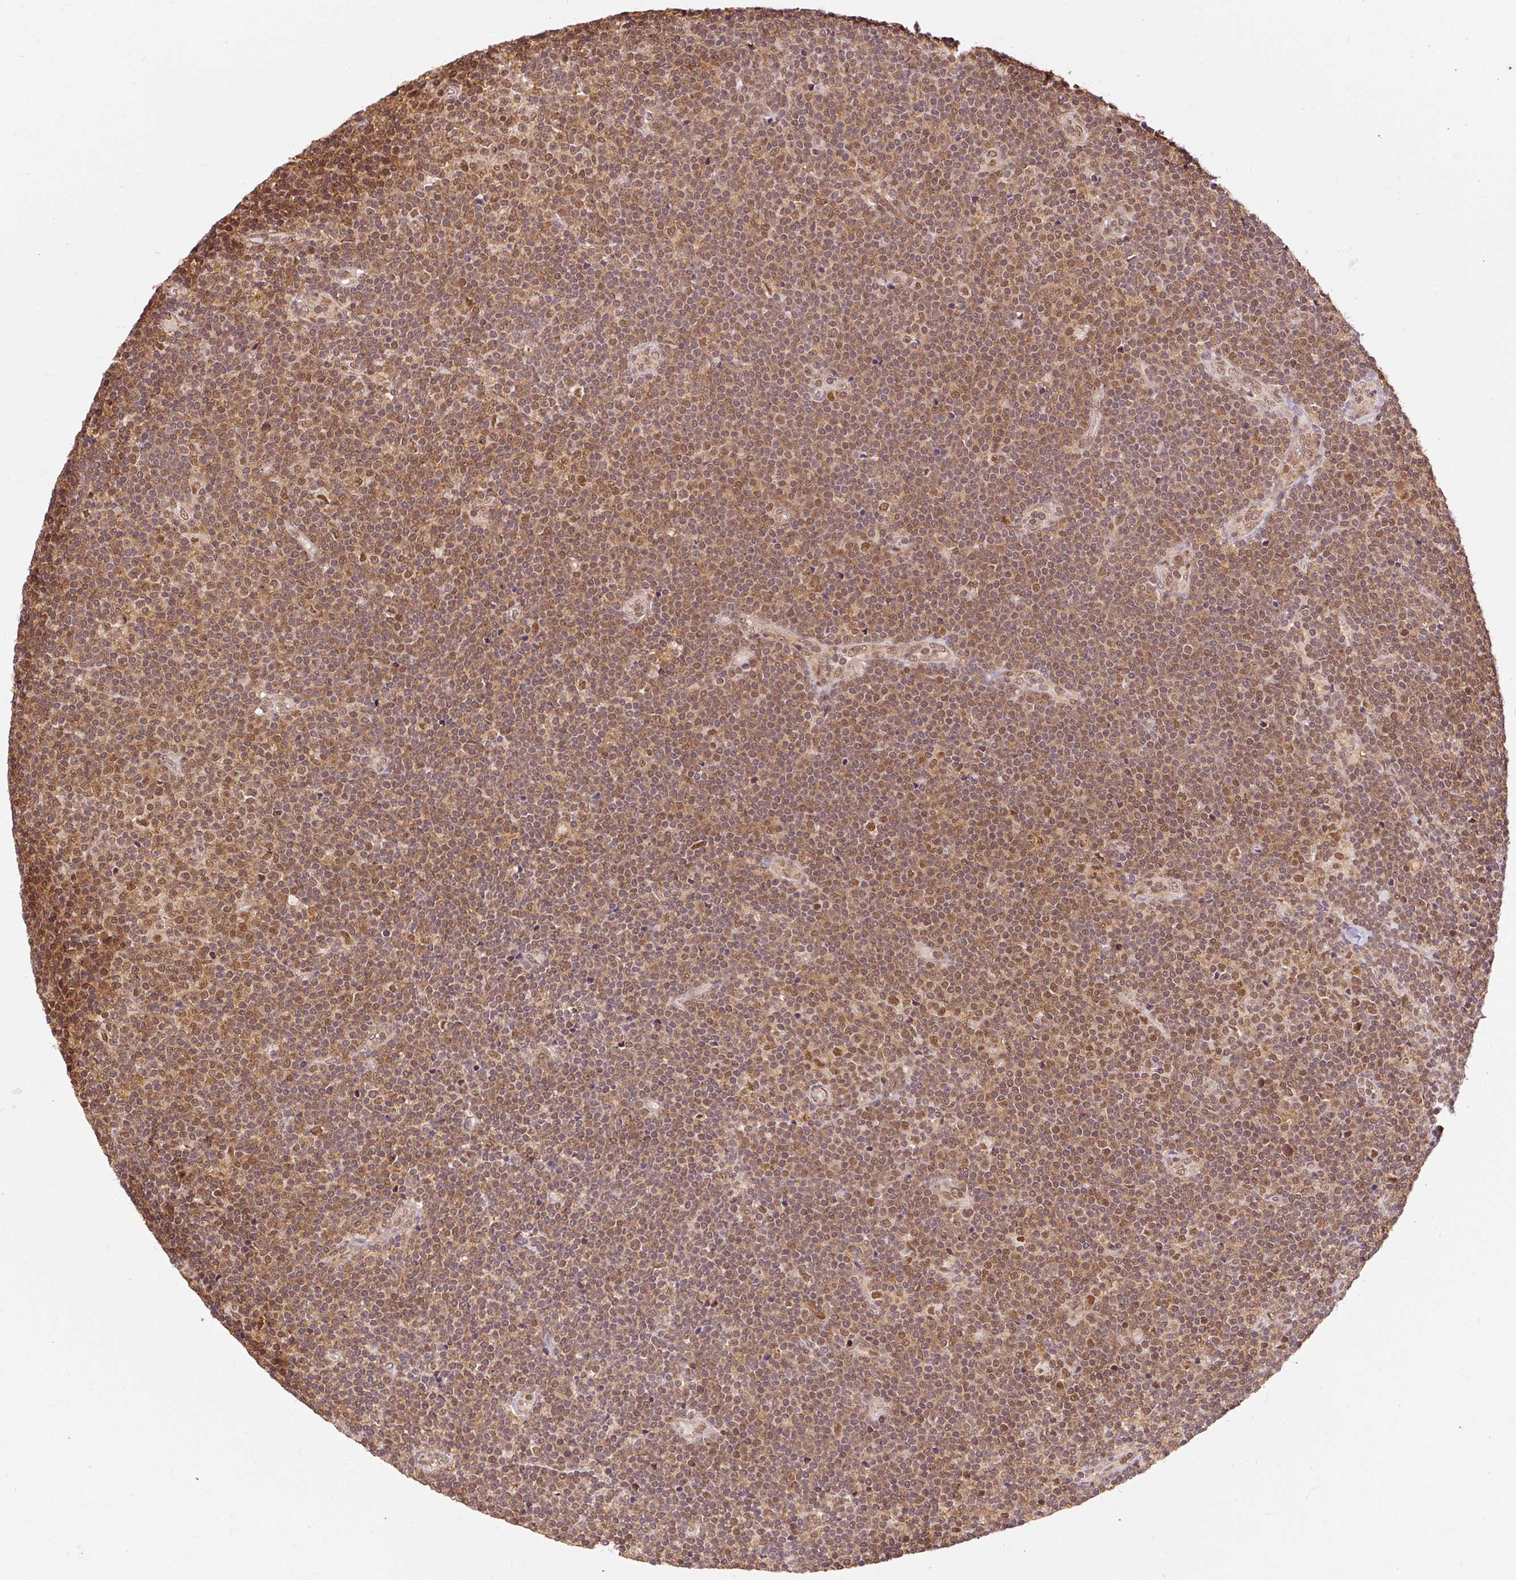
{"staining": {"intensity": "moderate", "quantity": ">75%", "location": "nuclear"}, "tissue": "lymphoma", "cell_type": "Tumor cells", "image_type": "cancer", "snomed": [{"axis": "morphology", "description": "Malignant lymphoma, non-Hodgkin's type, Low grade"}, {"axis": "topography", "description": "Lymph node"}], "caption": "High-magnification brightfield microscopy of lymphoma stained with DAB (brown) and counterstained with hematoxylin (blue). tumor cells exhibit moderate nuclear positivity is seen in about>75% of cells.", "gene": "CSTF1", "patient": {"sex": "male", "age": 48}}